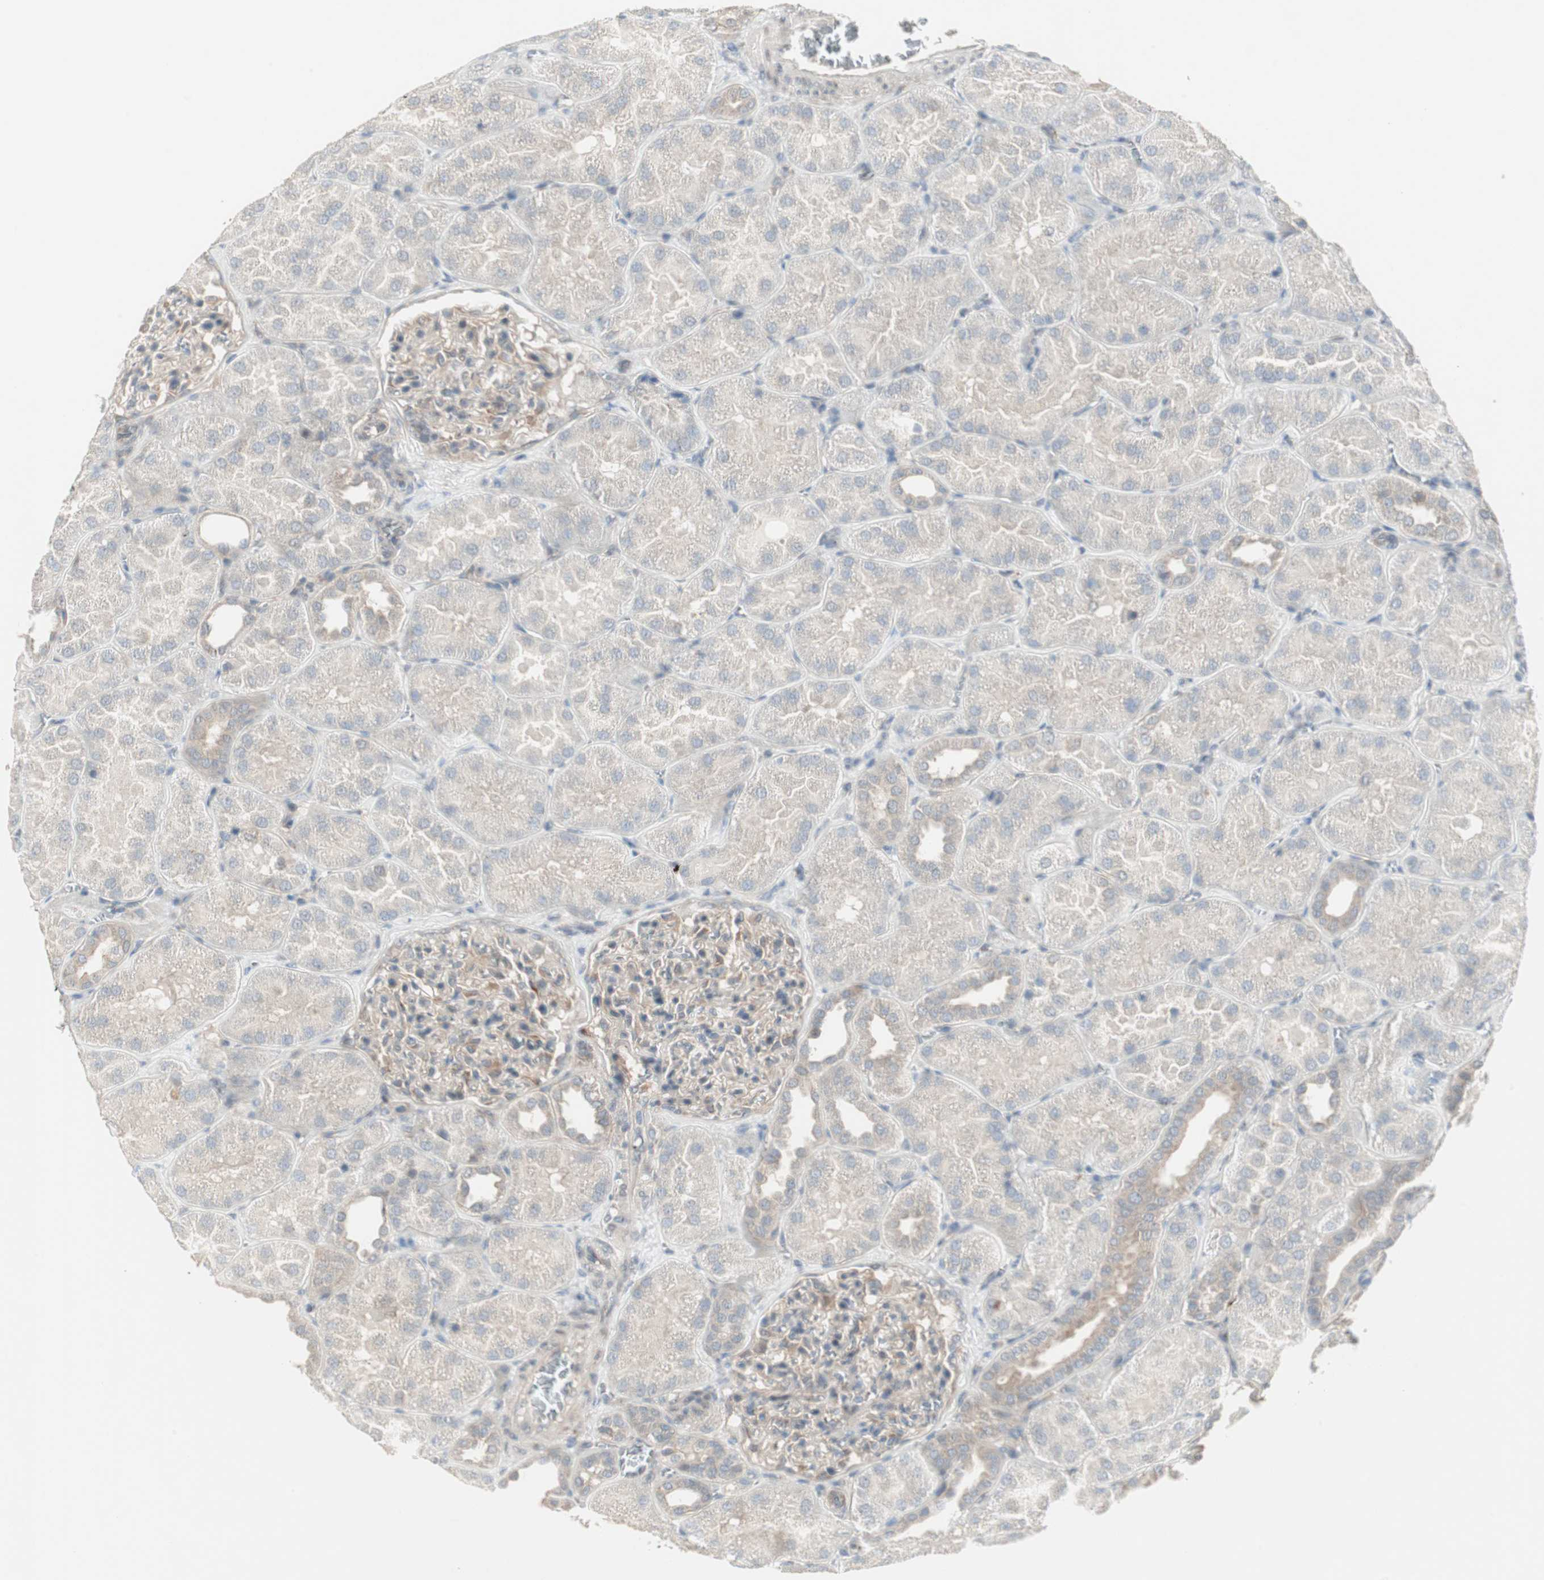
{"staining": {"intensity": "weak", "quantity": ">75%", "location": "cytoplasmic/membranous"}, "tissue": "kidney", "cell_type": "Cells in glomeruli", "image_type": "normal", "snomed": [{"axis": "morphology", "description": "Normal tissue, NOS"}, {"axis": "topography", "description": "Kidney"}], "caption": "An image of human kidney stained for a protein reveals weak cytoplasmic/membranous brown staining in cells in glomeruli. Using DAB (3,3'-diaminobenzidine) (brown) and hematoxylin (blue) stains, captured at high magnification using brightfield microscopy.", "gene": "ZFP36", "patient": {"sex": "male", "age": 28}}